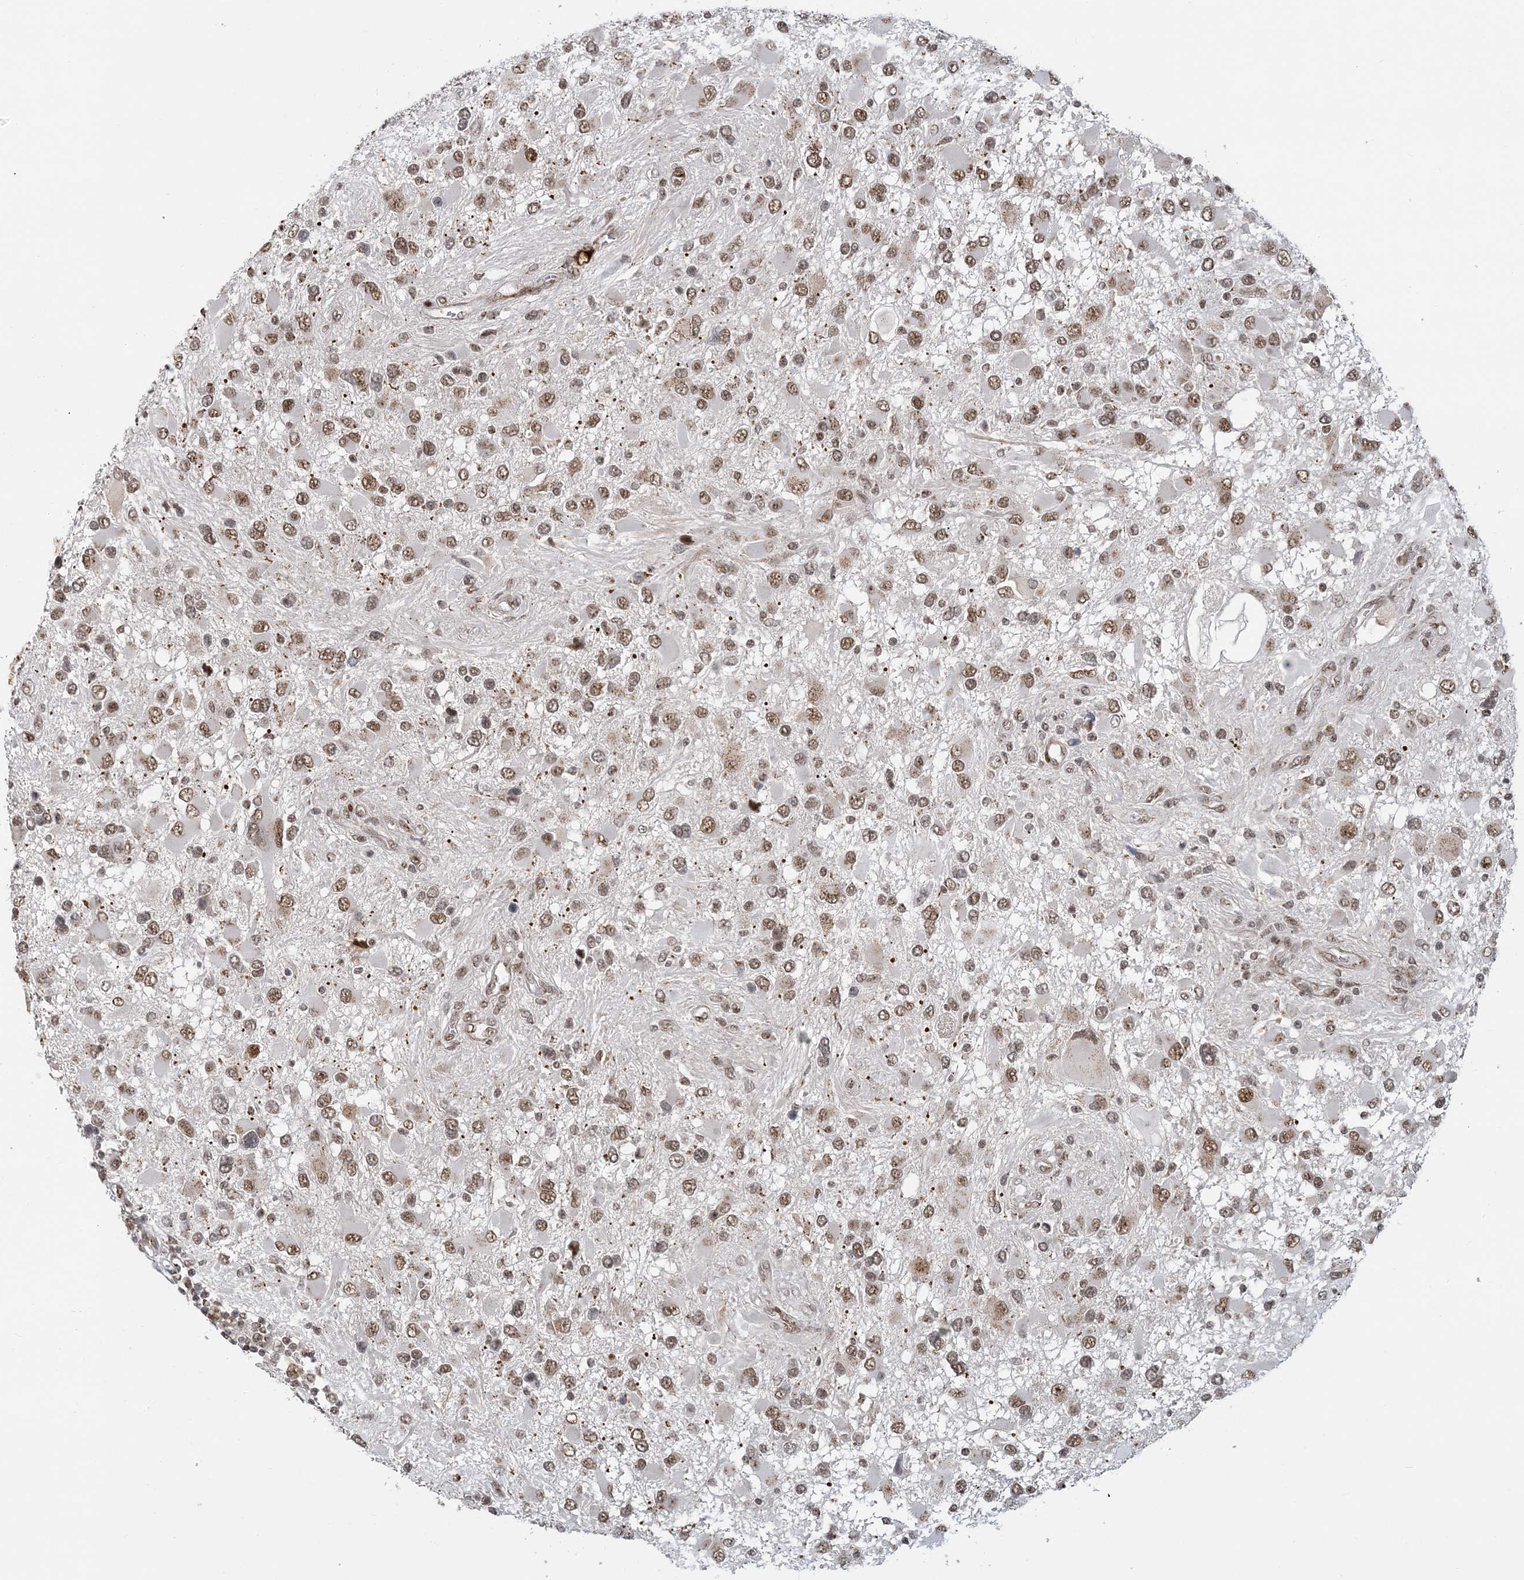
{"staining": {"intensity": "moderate", "quantity": ">75%", "location": "nuclear"}, "tissue": "glioma", "cell_type": "Tumor cells", "image_type": "cancer", "snomed": [{"axis": "morphology", "description": "Glioma, malignant, High grade"}, {"axis": "topography", "description": "Brain"}], "caption": "Immunohistochemical staining of human malignant high-grade glioma demonstrates medium levels of moderate nuclear expression in approximately >75% of tumor cells. Using DAB (3,3'-diaminobenzidine) (brown) and hematoxylin (blue) stains, captured at high magnification using brightfield microscopy.", "gene": "PLRG1", "patient": {"sex": "male", "age": 53}}